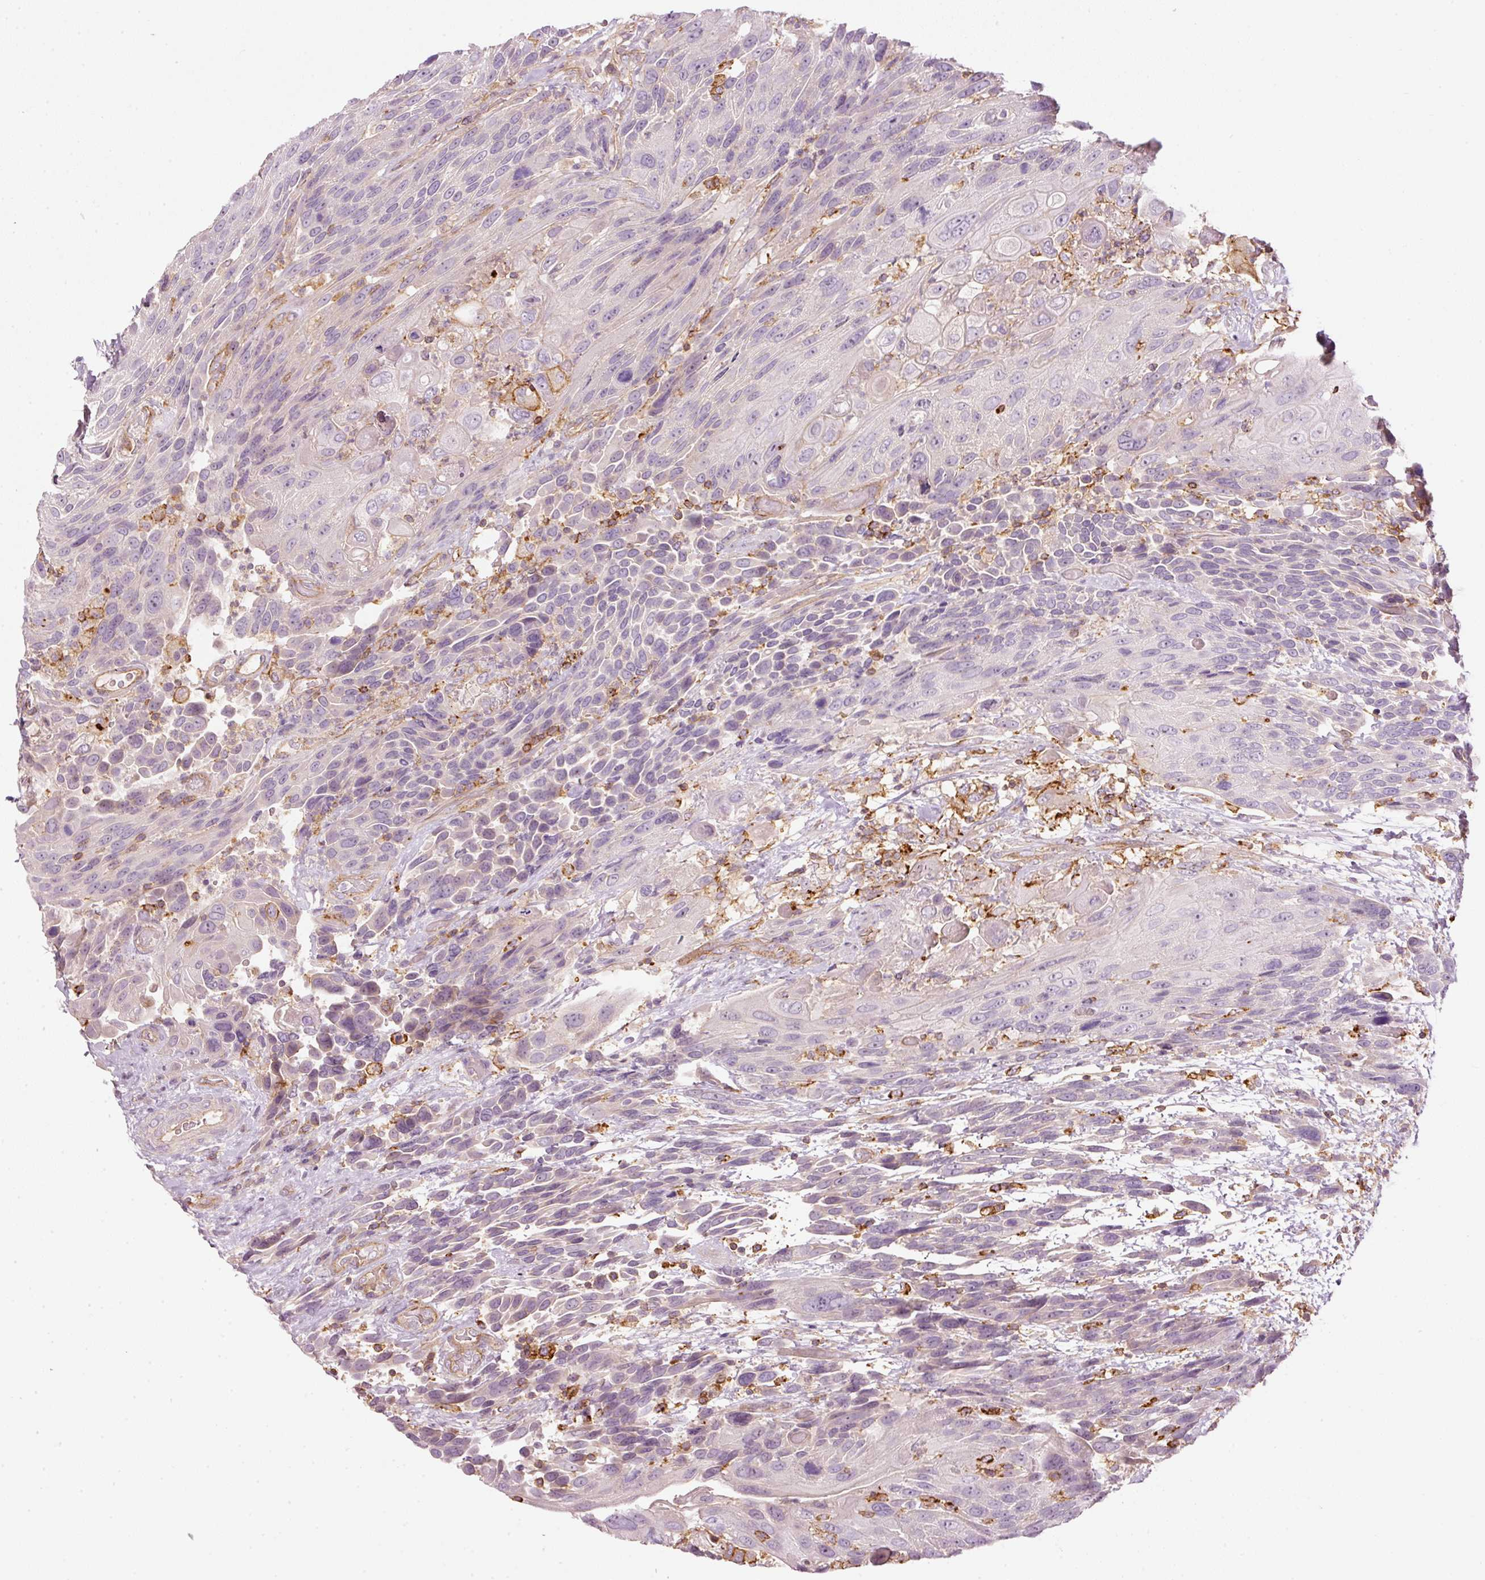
{"staining": {"intensity": "negative", "quantity": "none", "location": "none"}, "tissue": "urothelial cancer", "cell_type": "Tumor cells", "image_type": "cancer", "snomed": [{"axis": "morphology", "description": "Urothelial carcinoma, High grade"}, {"axis": "topography", "description": "Urinary bladder"}], "caption": "Tumor cells are negative for protein expression in human urothelial cancer.", "gene": "SIPA1", "patient": {"sex": "female", "age": 70}}